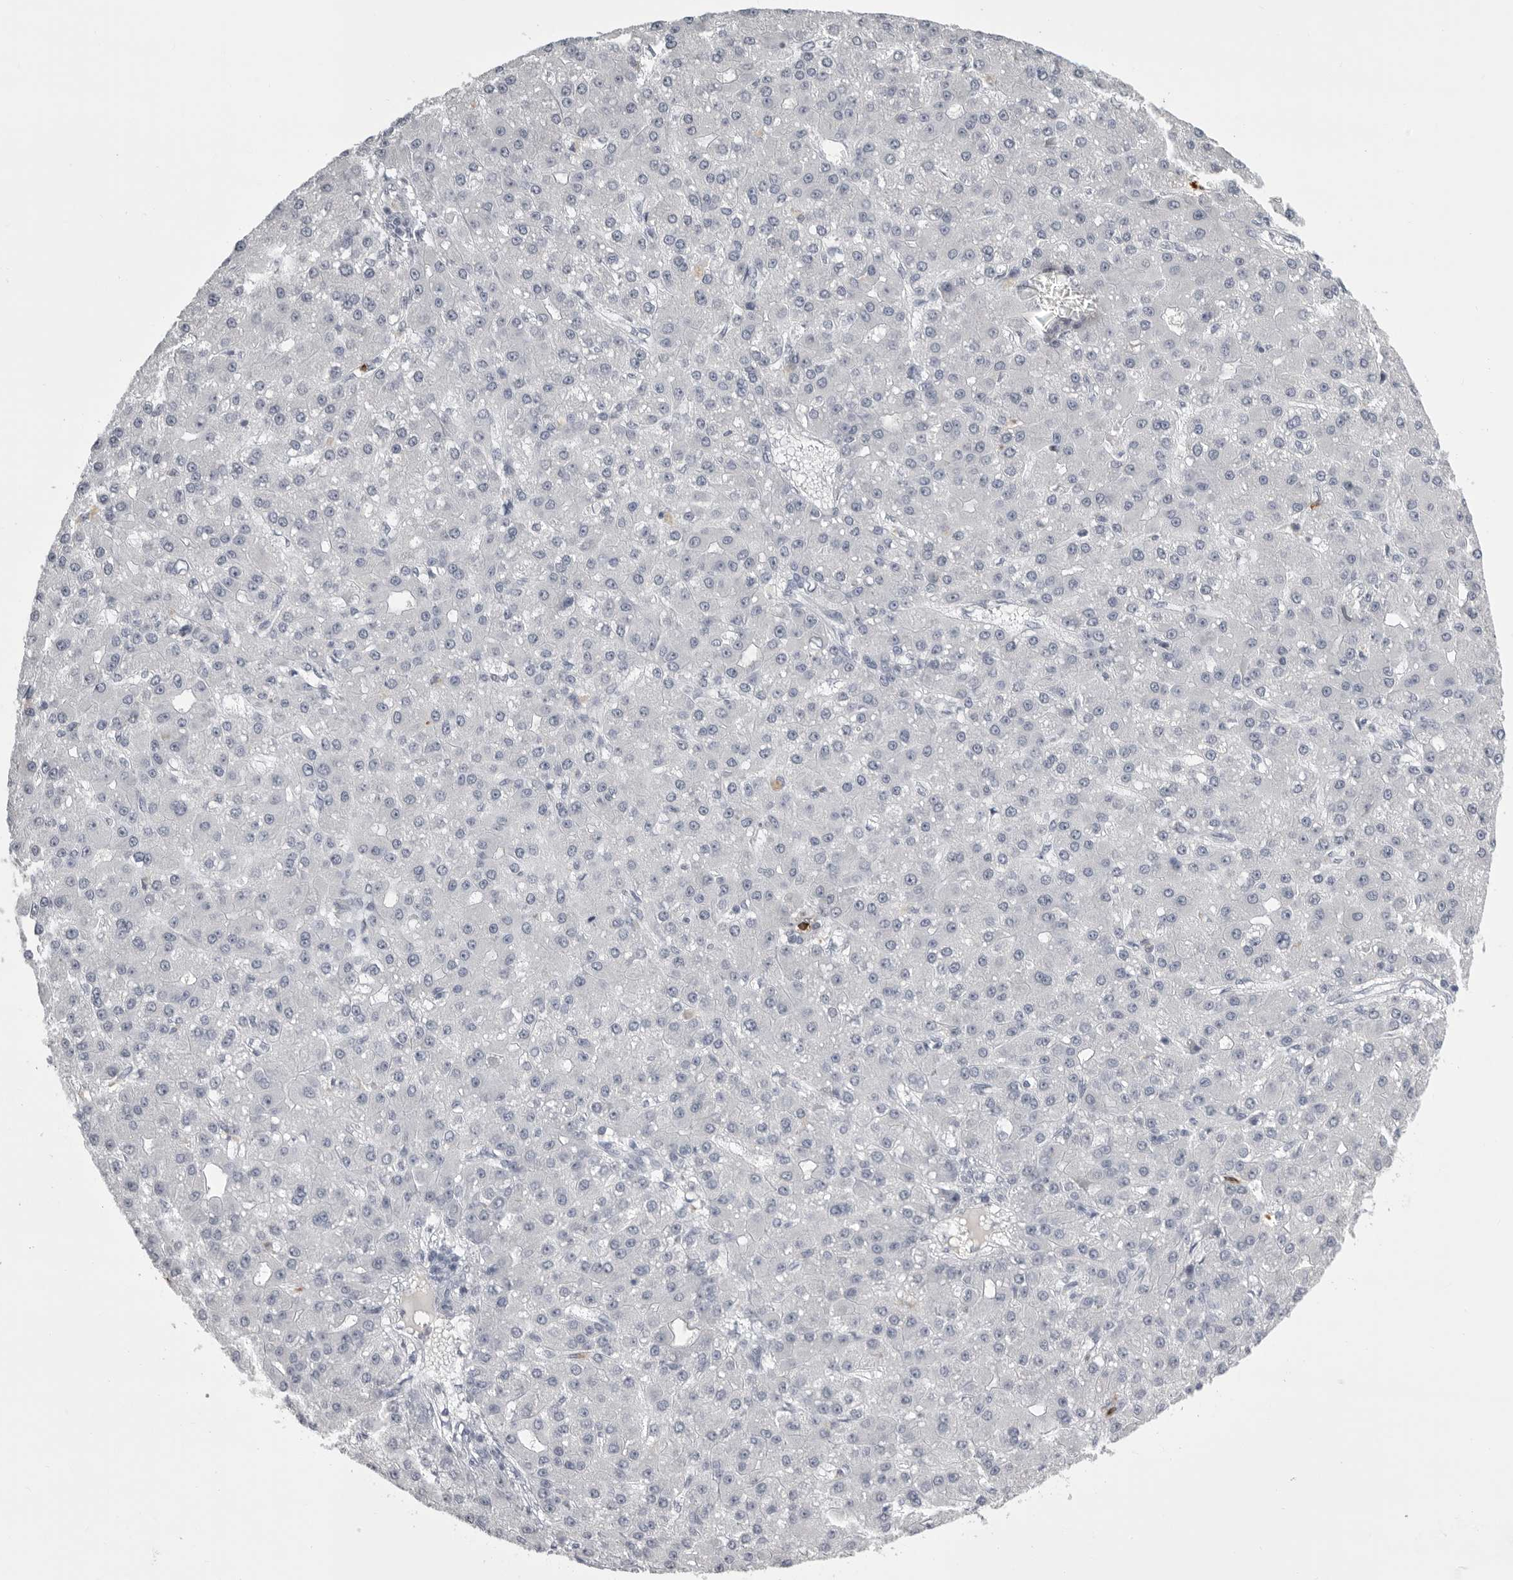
{"staining": {"intensity": "negative", "quantity": "none", "location": "none"}, "tissue": "liver cancer", "cell_type": "Tumor cells", "image_type": "cancer", "snomed": [{"axis": "morphology", "description": "Carcinoma, Hepatocellular, NOS"}, {"axis": "topography", "description": "Liver"}], "caption": "This is an immunohistochemistry micrograph of hepatocellular carcinoma (liver). There is no staining in tumor cells.", "gene": "GNLY", "patient": {"sex": "male", "age": 67}}